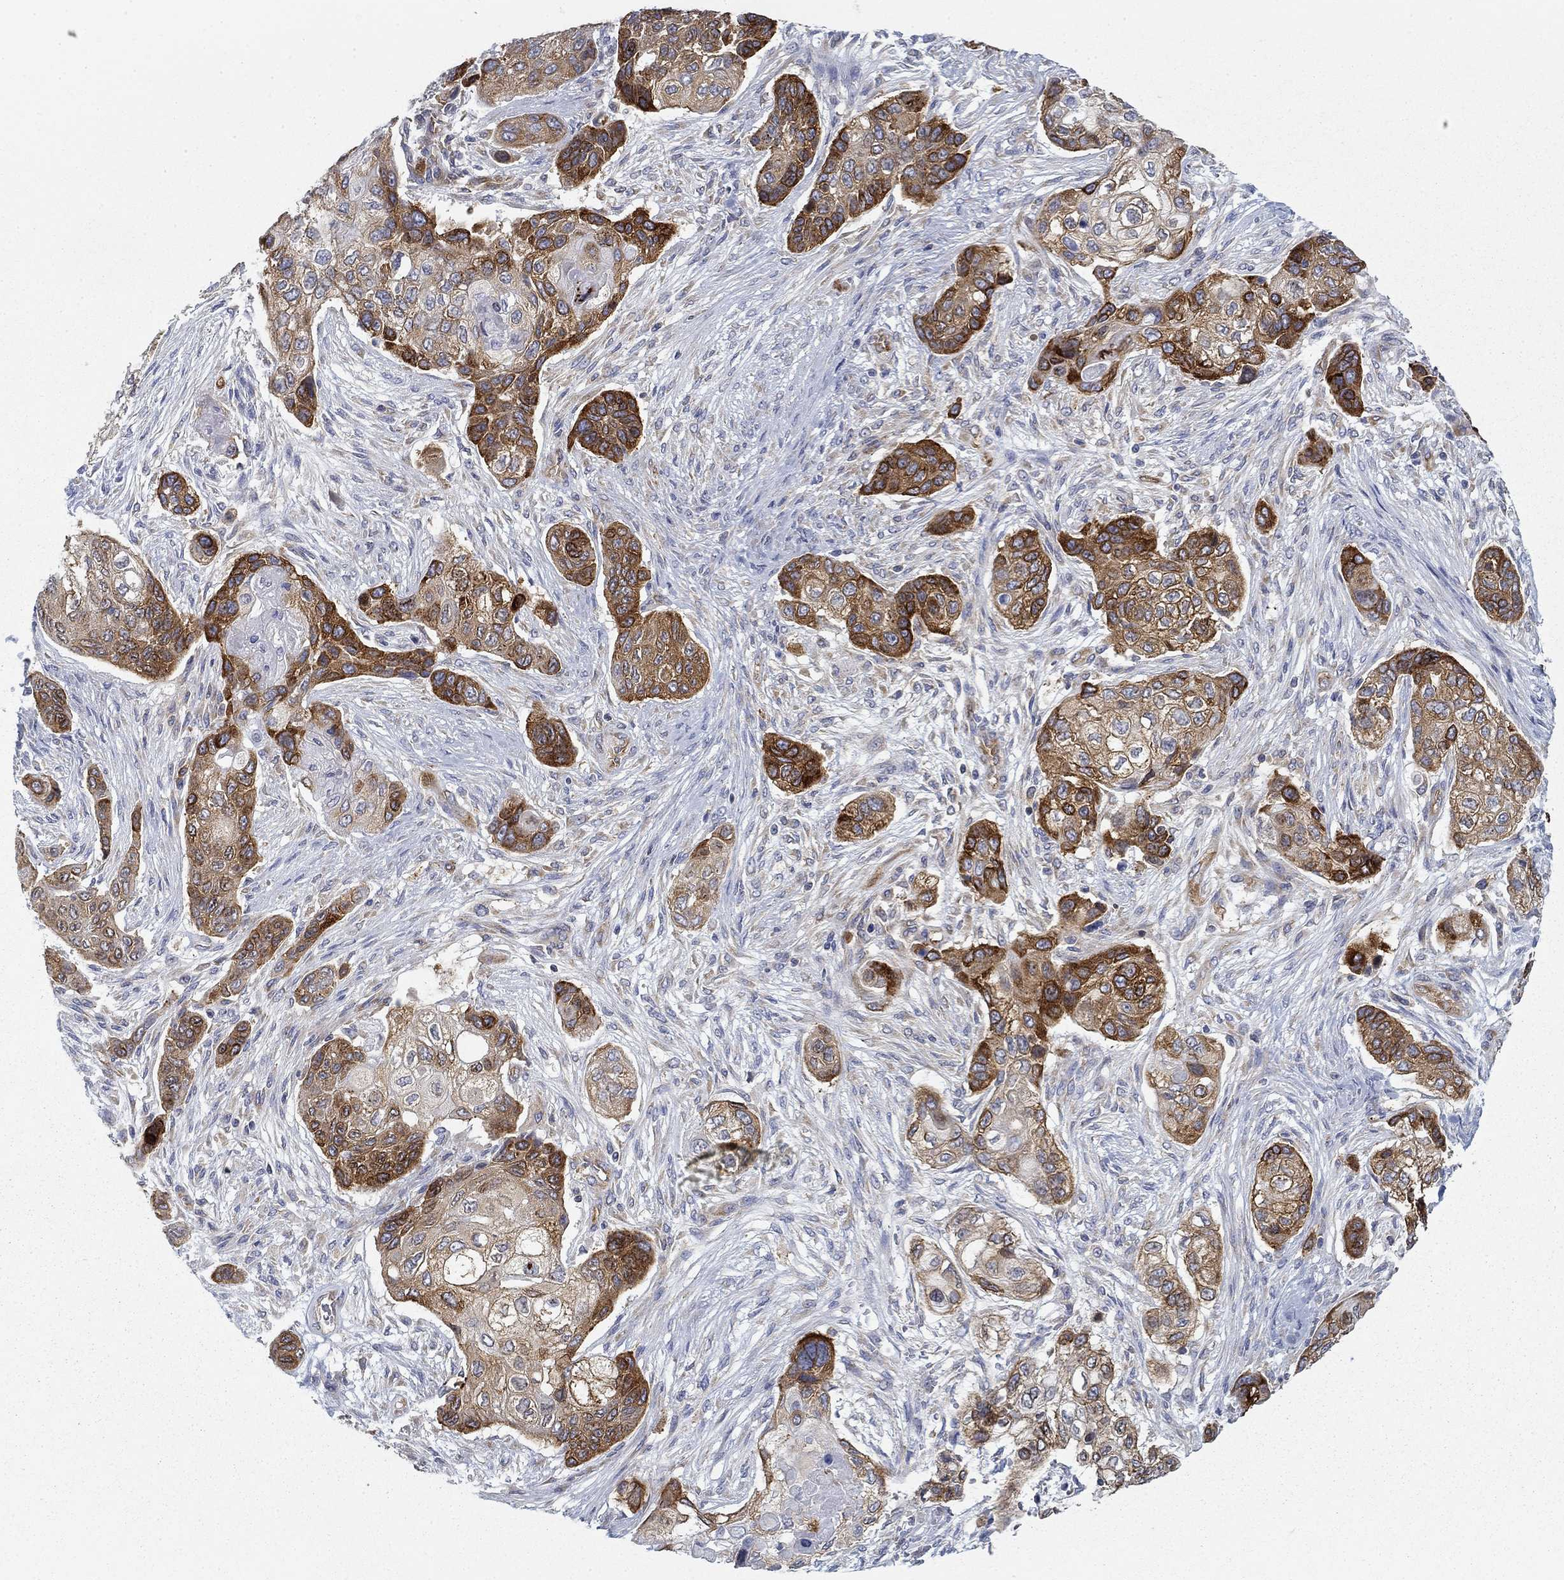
{"staining": {"intensity": "strong", "quantity": ">75%", "location": "cytoplasmic/membranous"}, "tissue": "lung cancer", "cell_type": "Tumor cells", "image_type": "cancer", "snomed": [{"axis": "morphology", "description": "Squamous cell carcinoma, NOS"}, {"axis": "topography", "description": "Lung"}], "caption": "DAB immunohistochemical staining of lung squamous cell carcinoma exhibits strong cytoplasmic/membranous protein positivity in approximately >75% of tumor cells.", "gene": "FXR1", "patient": {"sex": "male", "age": 69}}